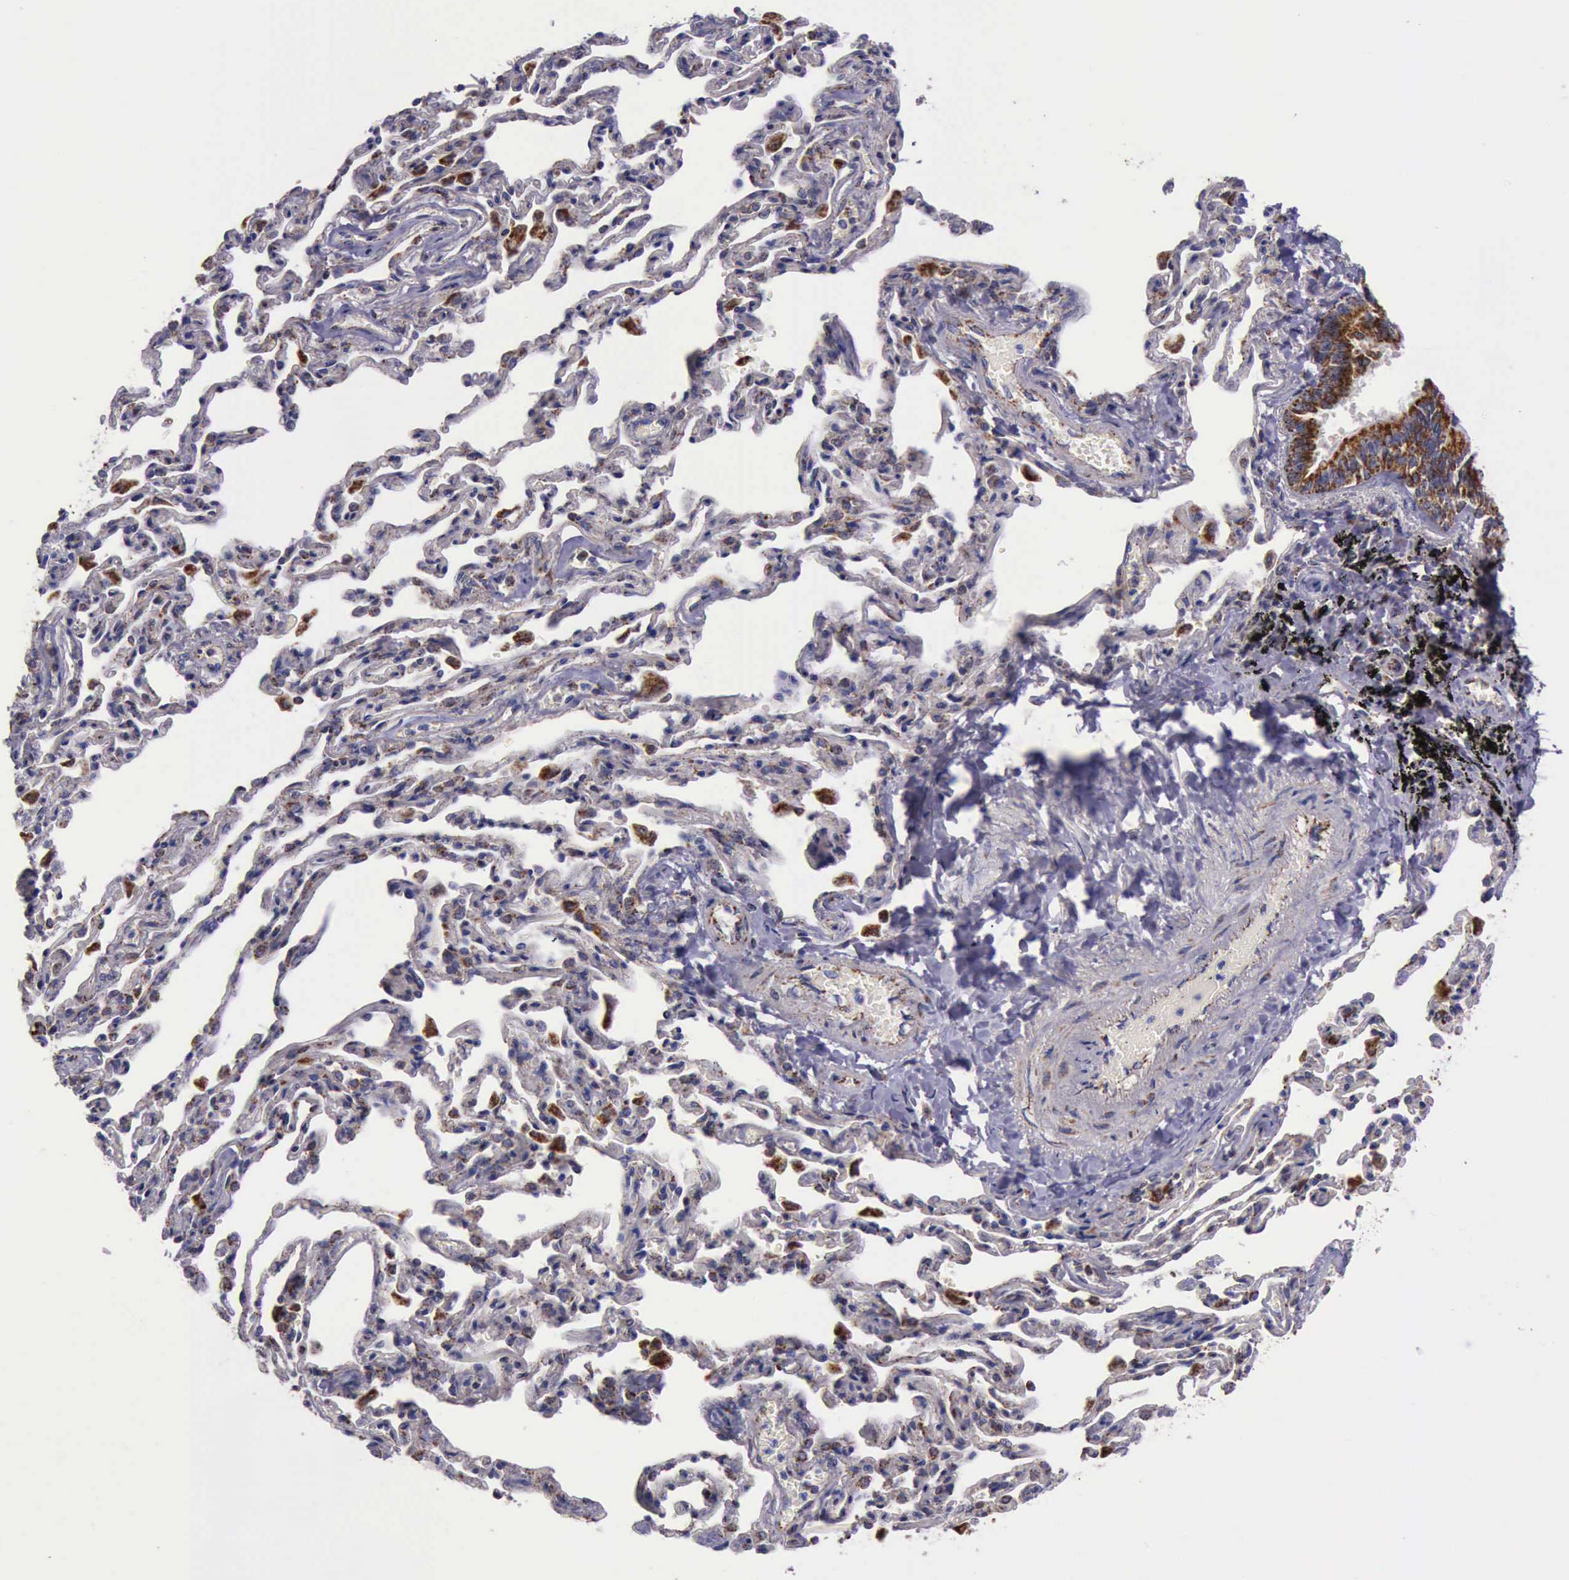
{"staining": {"intensity": "strong", "quantity": ">75%", "location": "cytoplasmic/membranous"}, "tissue": "bronchus", "cell_type": "Respiratory epithelial cells", "image_type": "normal", "snomed": [{"axis": "morphology", "description": "Normal tissue, NOS"}, {"axis": "topography", "description": "Cartilage tissue"}, {"axis": "topography", "description": "Bronchus"}, {"axis": "topography", "description": "Lung"}], "caption": "Immunohistochemistry micrograph of benign bronchus stained for a protein (brown), which demonstrates high levels of strong cytoplasmic/membranous staining in about >75% of respiratory epithelial cells.", "gene": "TXN2", "patient": {"sex": "male", "age": 64}}